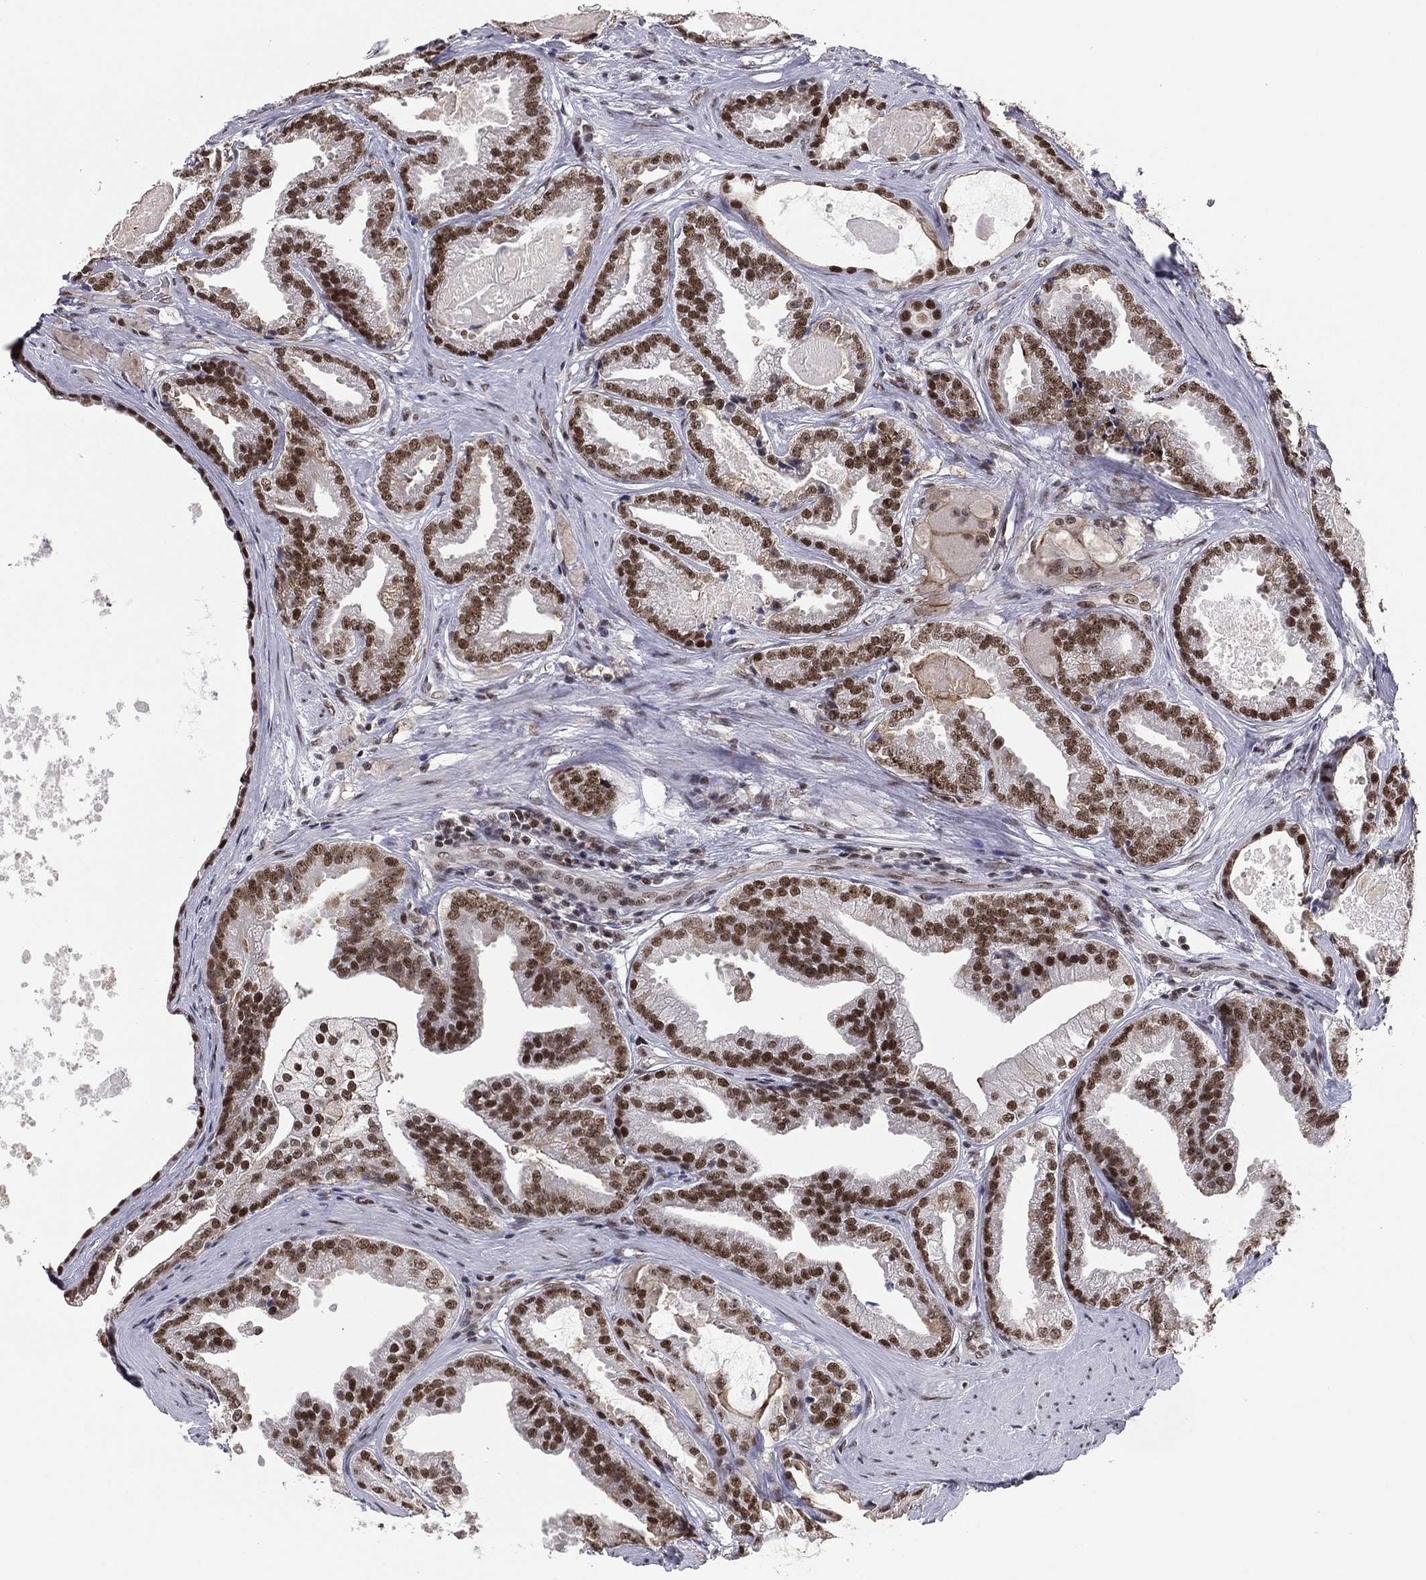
{"staining": {"intensity": "strong", "quantity": "25%-75%", "location": "nuclear"}, "tissue": "prostate cancer", "cell_type": "Tumor cells", "image_type": "cancer", "snomed": [{"axis": "morphology", "description": "Adenocarcinoma, NOS"}, {"axis": "morphology", "description": "Adenocarcinoma, High grade"}, {"axis": "topography", "description": "Prostate"}], "caption": "An image of prostate cancer (adenocarcinoma) stained for a protein reveals strong nuclear brown staining in tumor cells. (DAB (3,3'-diaminobenzidine) = brown stain, brightfield microscopy at high magnification).", "gene": "GPALPP1", "patient": {"sex": "male", "age": 64}}